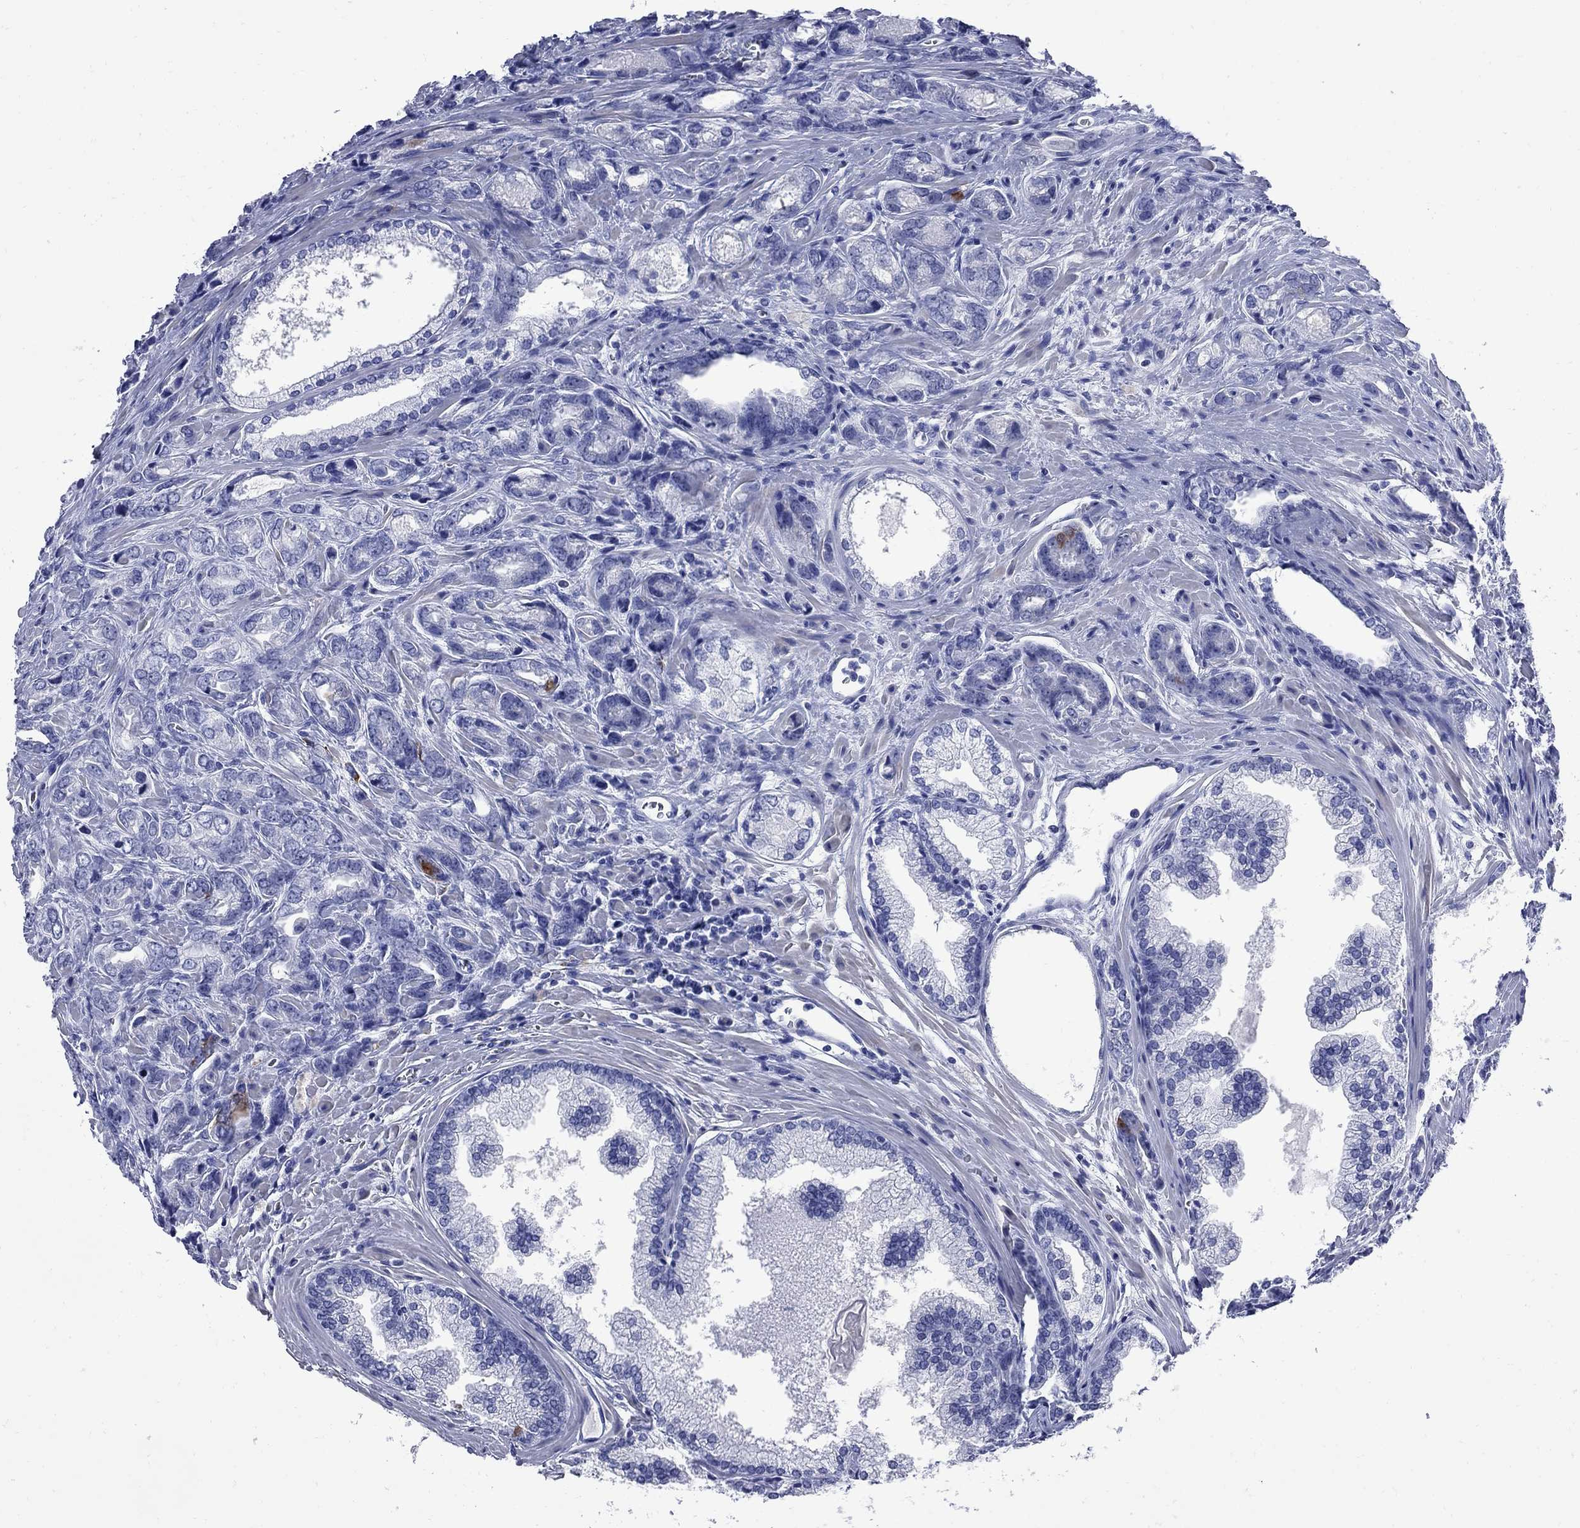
{"staining": {"intensity": "strong", "quantity": "<25%", "location": "cytoplasmic/membranous"}, "tissue": "prostate cancer", "cell_type": "Tumor cells", "image_type": "cancer", "snomed": [{"axis": "morphology", "description": "Adenocarcinoma, NOS"}, {"axis": "morphology", "description": "Adenocarcinoma, High grade"}, {"axis": "topography", "description": "Prostate"}], "caption": "Prostate adenocarcinoma stained for a protein demonstrates strong cytoplasmic/membranous positivity in tumor cells.", "gene": "TACC3", "patient": {"sex": "male", "age": 70}}